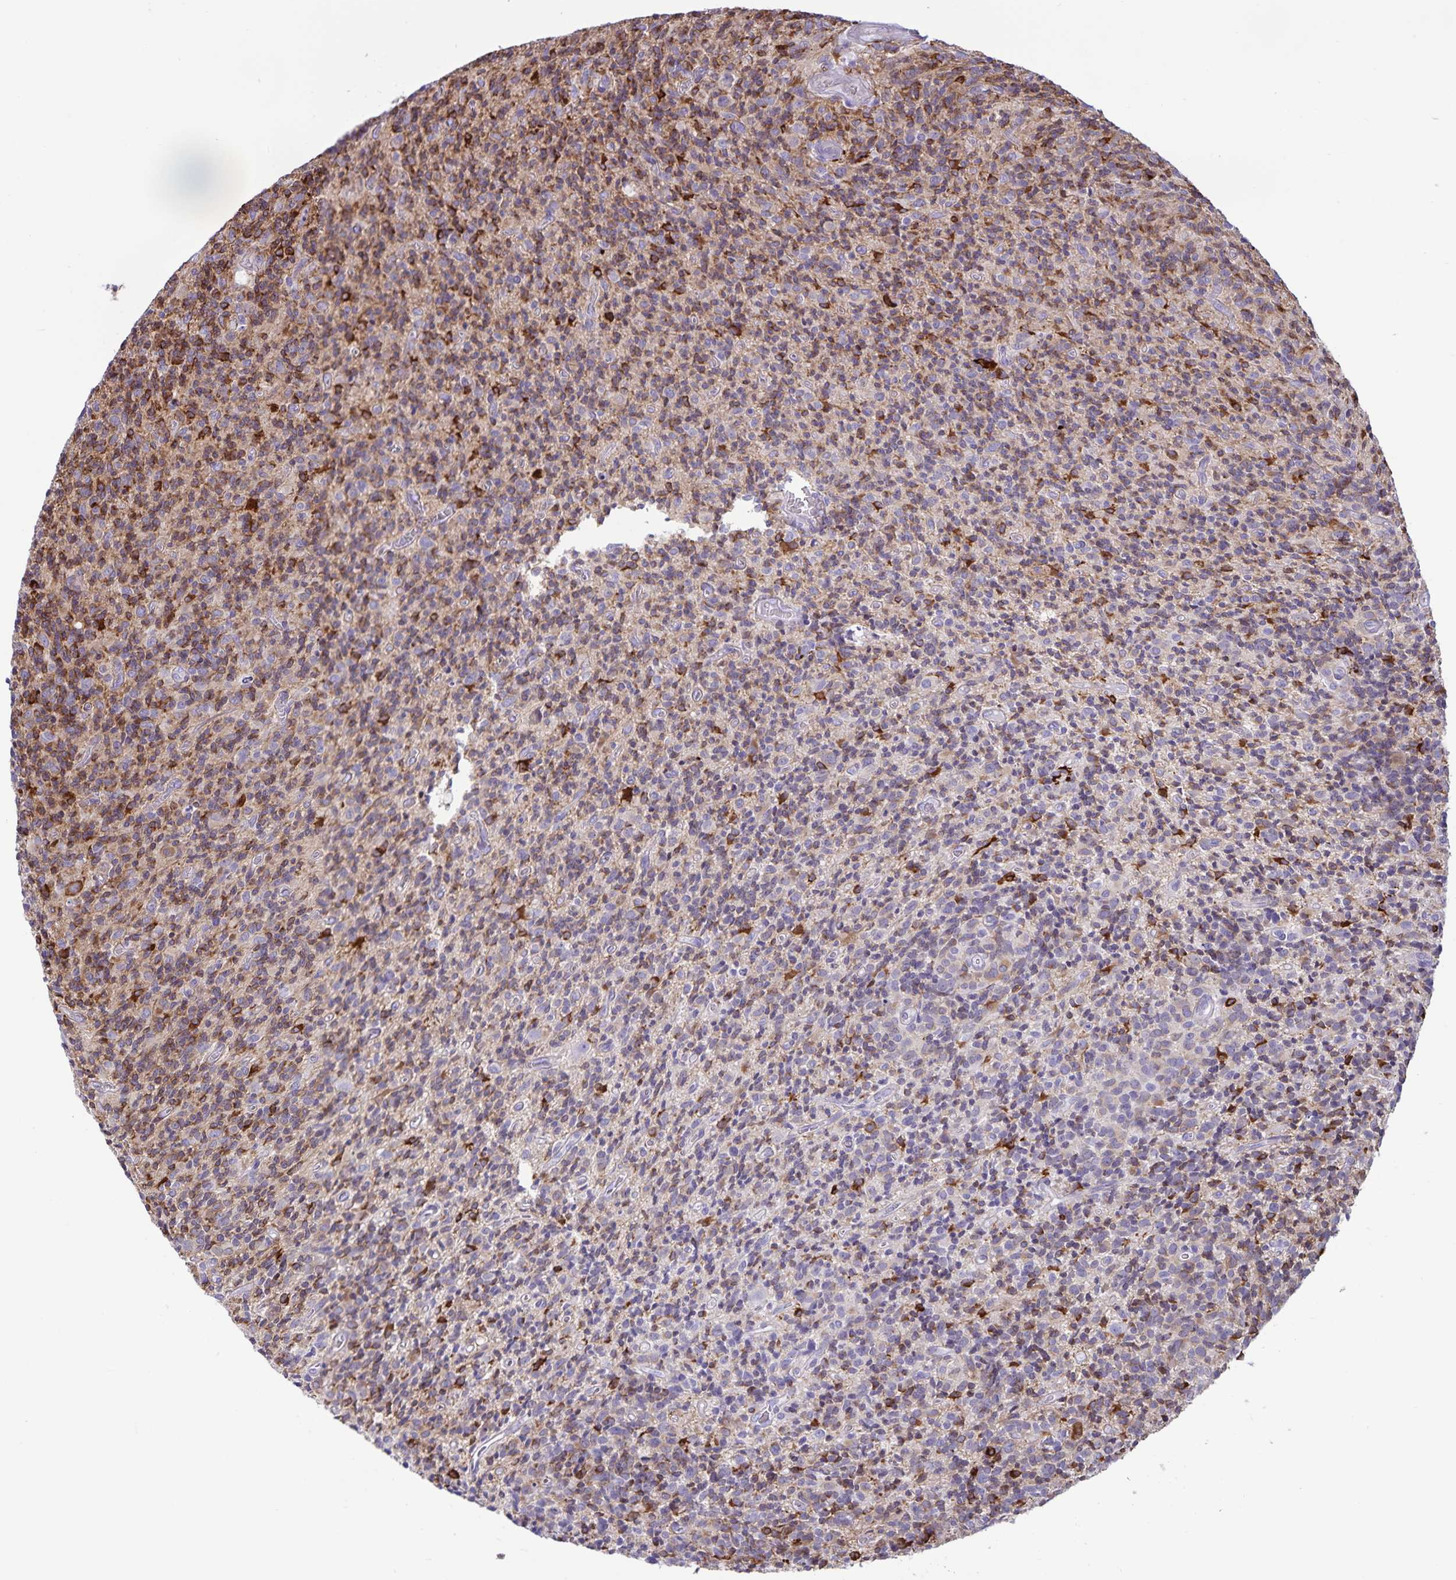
{"staining": {"intensity": "moderate", "quantity": ">75%", "location": "cytoplasmic/membranous"}, "tissue": "glioma", "cell_type": "Tumor cells", "image_type": "cancer", "snomed": [{"axis": "morphology", "description": "Glioma, malignant, High grade"}, {"axis": "topography", "description": "Brain"}], "caption": "Tumor cells exhibit medium levels of moderate cytoplasmic/membranous positivity in approximately >75% of cells in malignant glioma (high-grade).", "gene": "RCN1", "patient": {"sex": "male", "age": 76}}